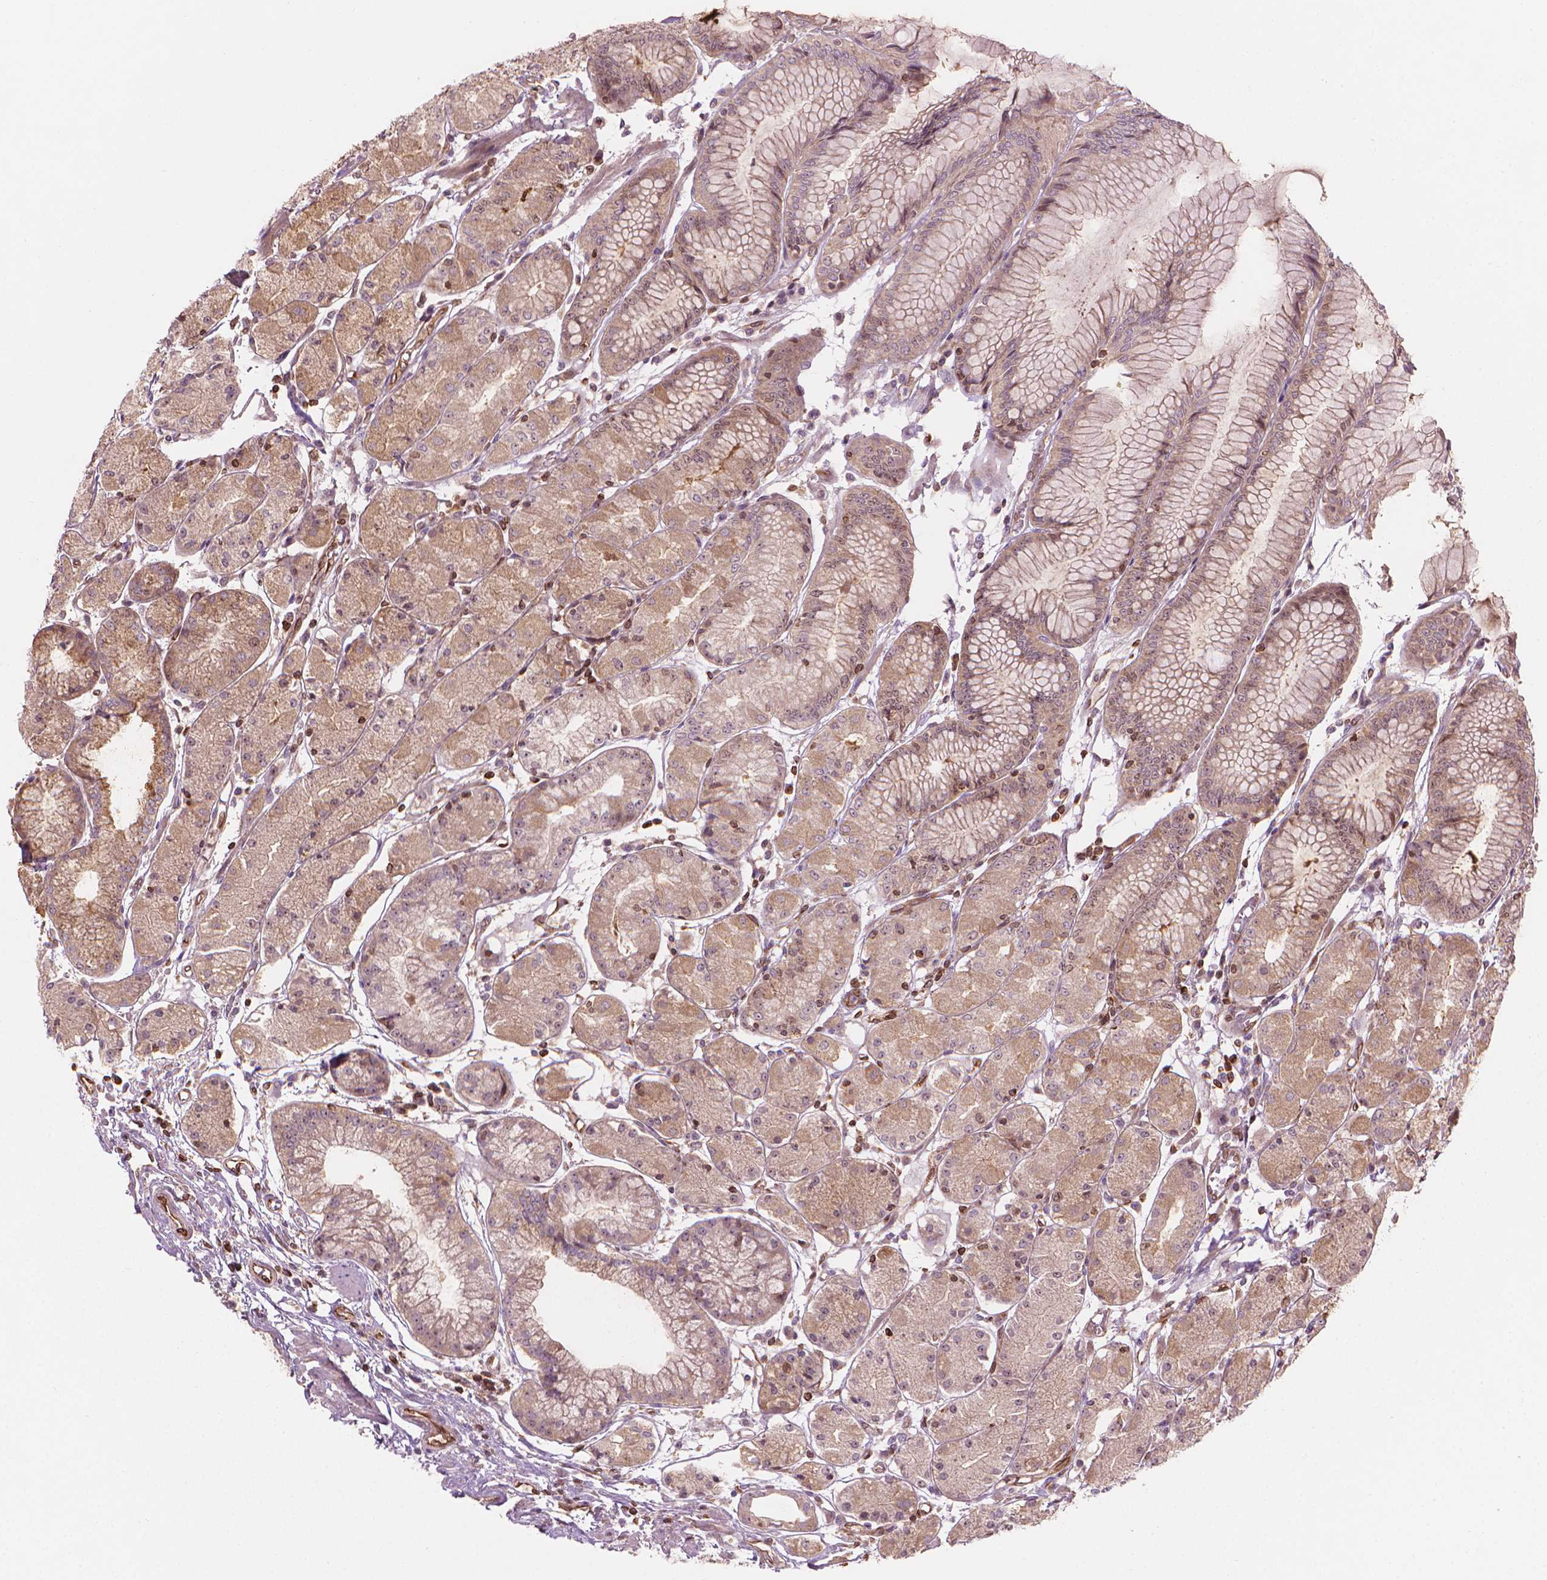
{"staining": {"intensity": "weak", "quantity": ">75%", "location": "cytoplasmic/membranous,nuclear"}, "tissue": "stomach", "cell_type": "Glandular cells", "image_type": "normal", "snomed": [{"axis": "morphology", "description": "Normal tissue, NOS"}, {"axis": "topography", "description": "Stomach, upper"}], "caption": "Stomach stained with DAB (3,3'-diaminobenzidine) IHC shows low levels of weak cytoplasmic/membranous,nuclear staining in about >75% of glandular cells.", "gene": "SMC2", "patient": {"sex": "male", "age": 69}}